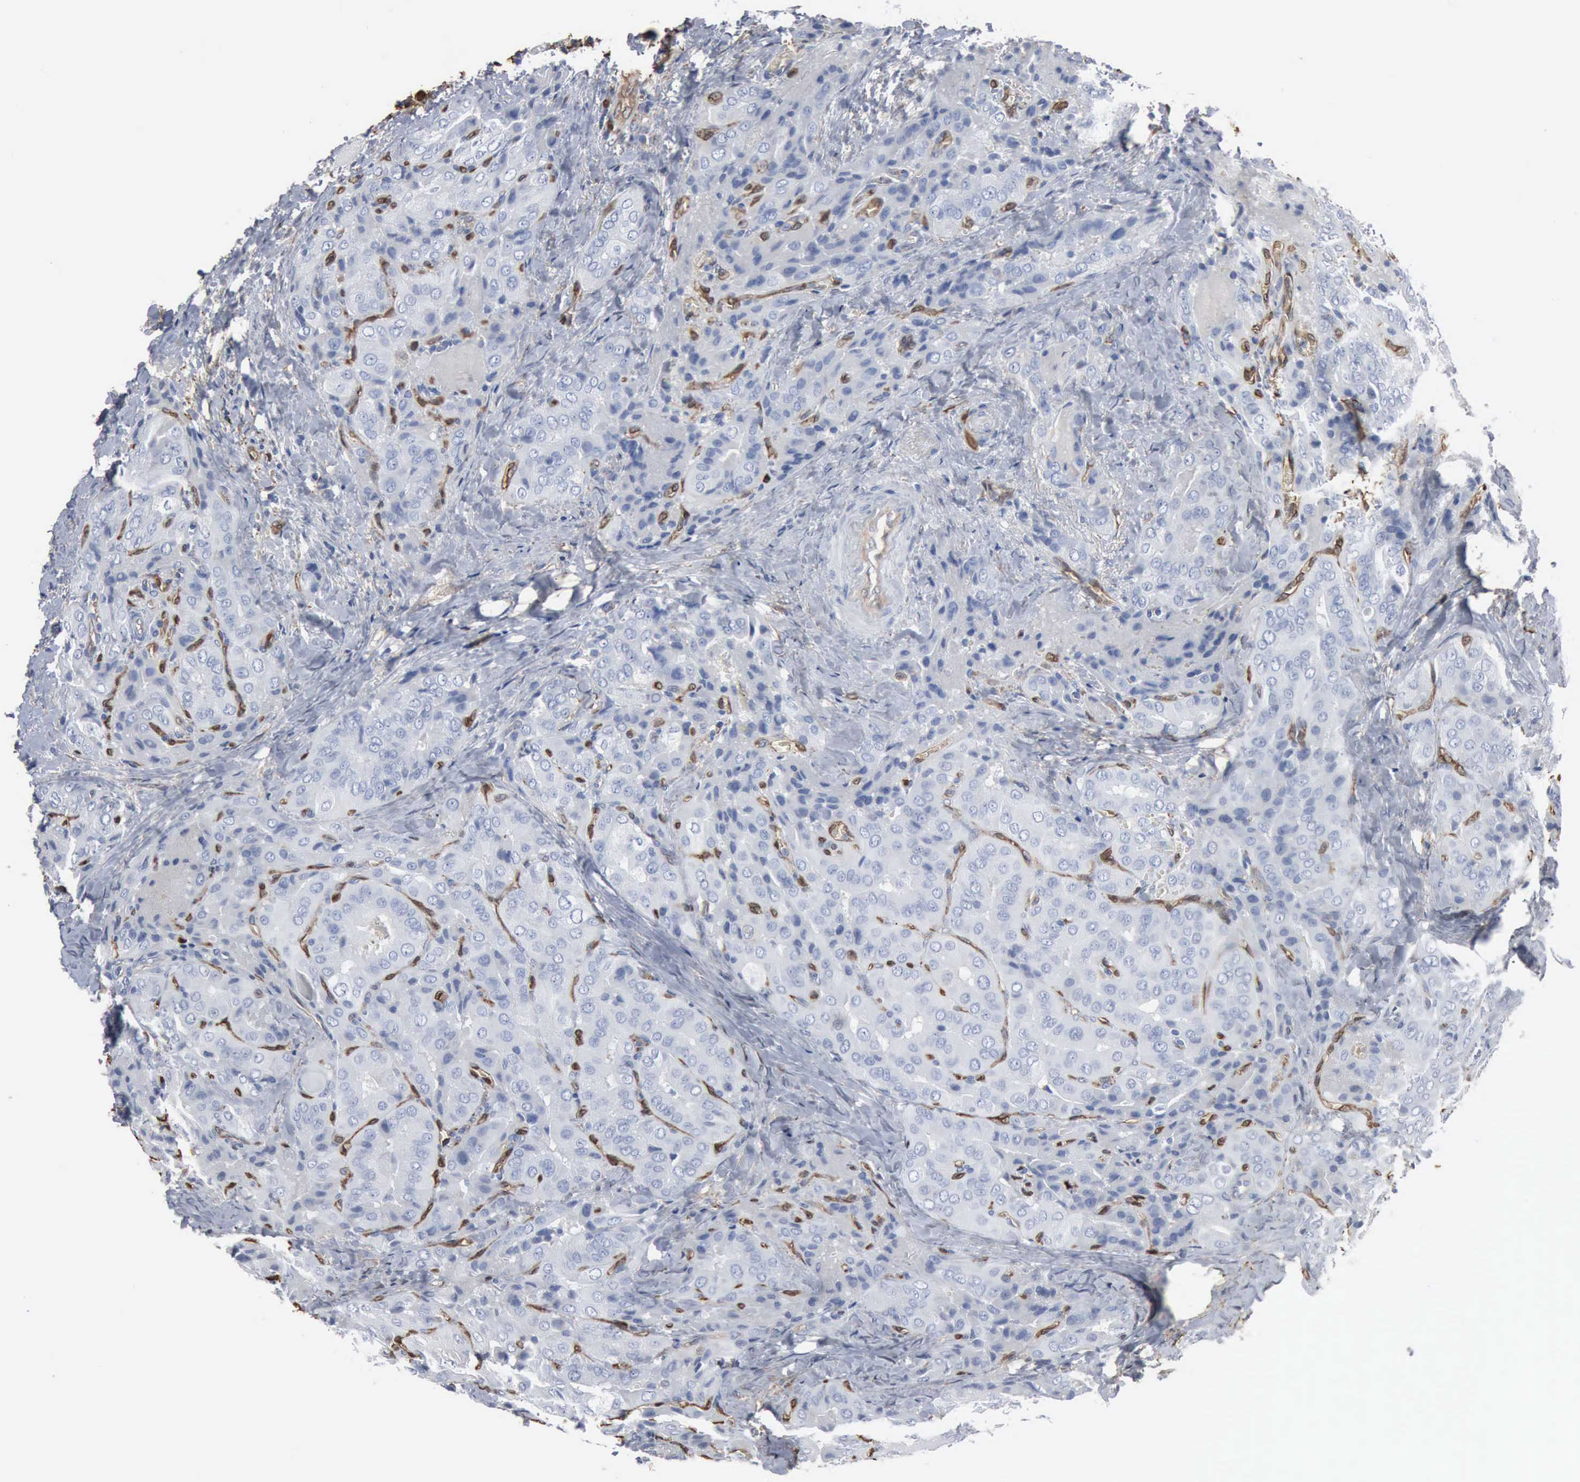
{"staining": {"intensity": "negative", "quantity": "none", "location": "none"}, "tissue": "thyroid cancer", "cell_type": "Tumor cells", "image_type": "cancer", "snomed": [{"axis": "morphology", "description": "Papillary adenocarcinoma, NOS"}, {"axis": "topography", "description": "Thyroid gland"}], "caption": "A micrograph of thyroid cancer stained for a protein reveals no brown staining in tumor cells.", "gene": "FSCN1", "patient": {"sex": "female", "age": 71}}